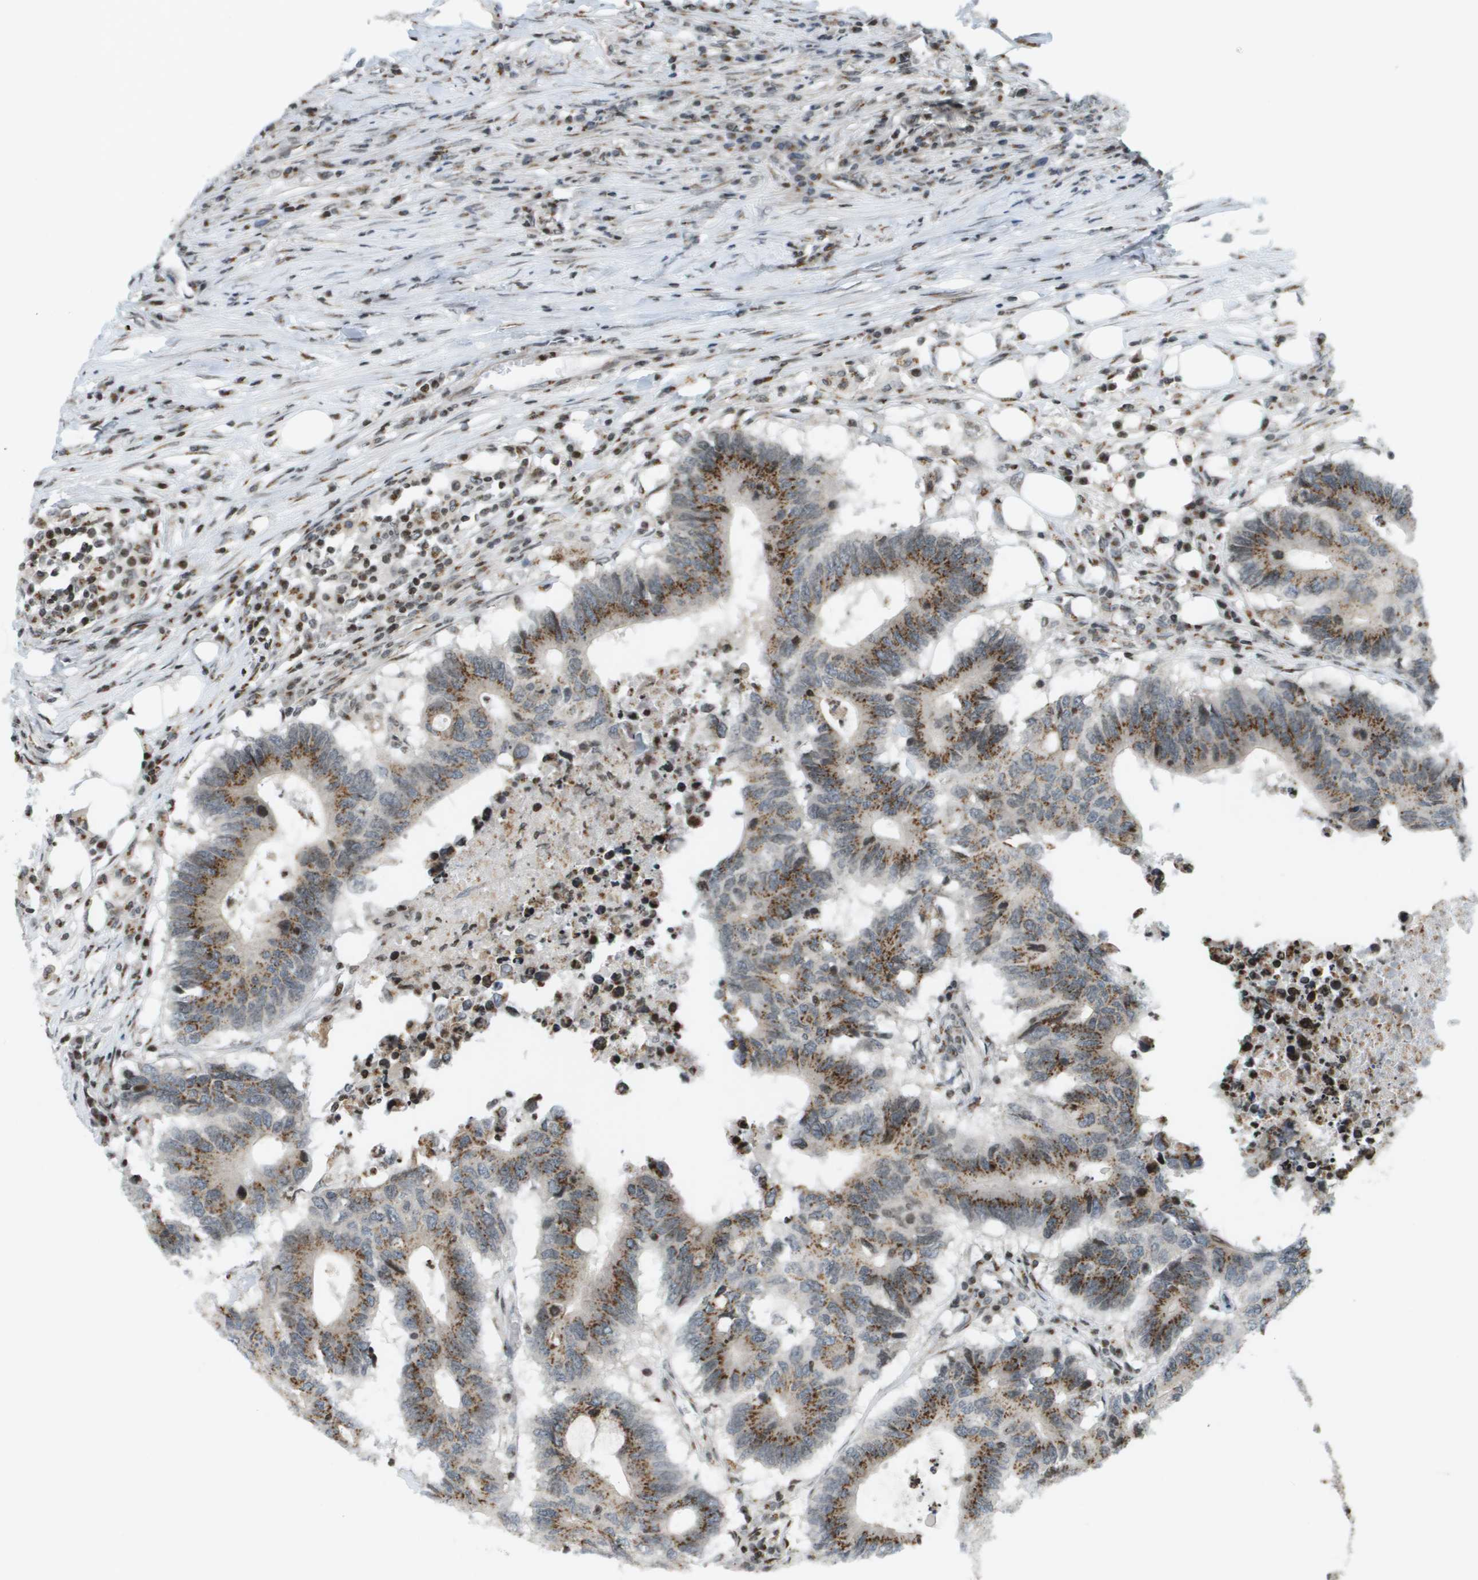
{"staining": {"intensity": "moderate", "quantity": ">75%", "location": "cytoplasmic/membranous"}, "tissue": "colorectal cancer", "cell_type": "Tumor cells", "image_type": "cancer", "snomed": [{"axis": "morphology", "description": "Adenocarcinoma, NOS"}, {"axis": "topography", "description": "Colon"}], "caption": "Human colorectal adenocarcinoma stained with a brown dye exhibits moderate cytoplasmic/membranous positive positivity in approximately >75% of tumor cells.", "gene": "EVC", "patient": {"sex": "male", "age": 71}}